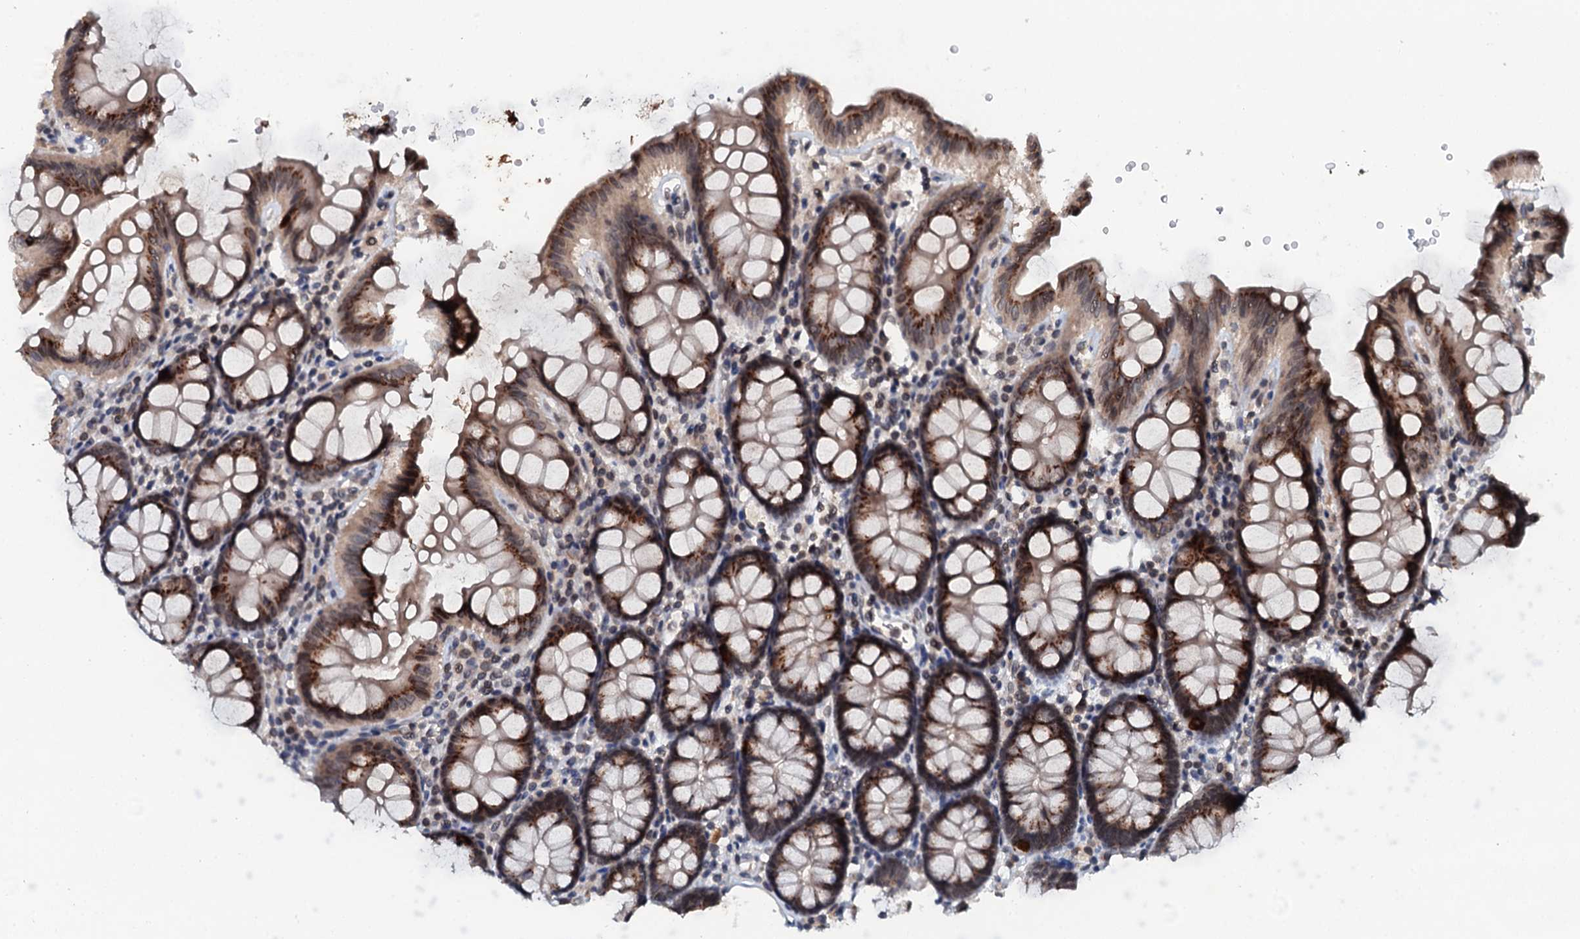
{"staining": {"intensity": "moderate", "quantity": "25%-75%", "location": "cytoplasmic/membranous,nuclear"}, "tissue": "colon", "cell_type": "Endothelial cells", "image_type": "normal", "snomed": [{"axis": "morphology", "description": "Normal tissue, NOS"}, {"axis": "topography", "description": "Colon"}], "caption": "High-magnification brightfield microscopy of normal colon stained with DAB (3,3'-diaminobenzidine) (brown) and counterstained with hematoxylin (blue). endothelial cells exhibit moderate cytoplasmic/membranous,nuclear expression is seen in about25%-75% of cells. Using DAB (3,3'-diaminobenzidine) (brown) and hematoxylin (blue) stains, captured at high magnification using brightfield microscopy.", "gene": "SNTA1", "patient": {"sex": "male", "age": 75}}